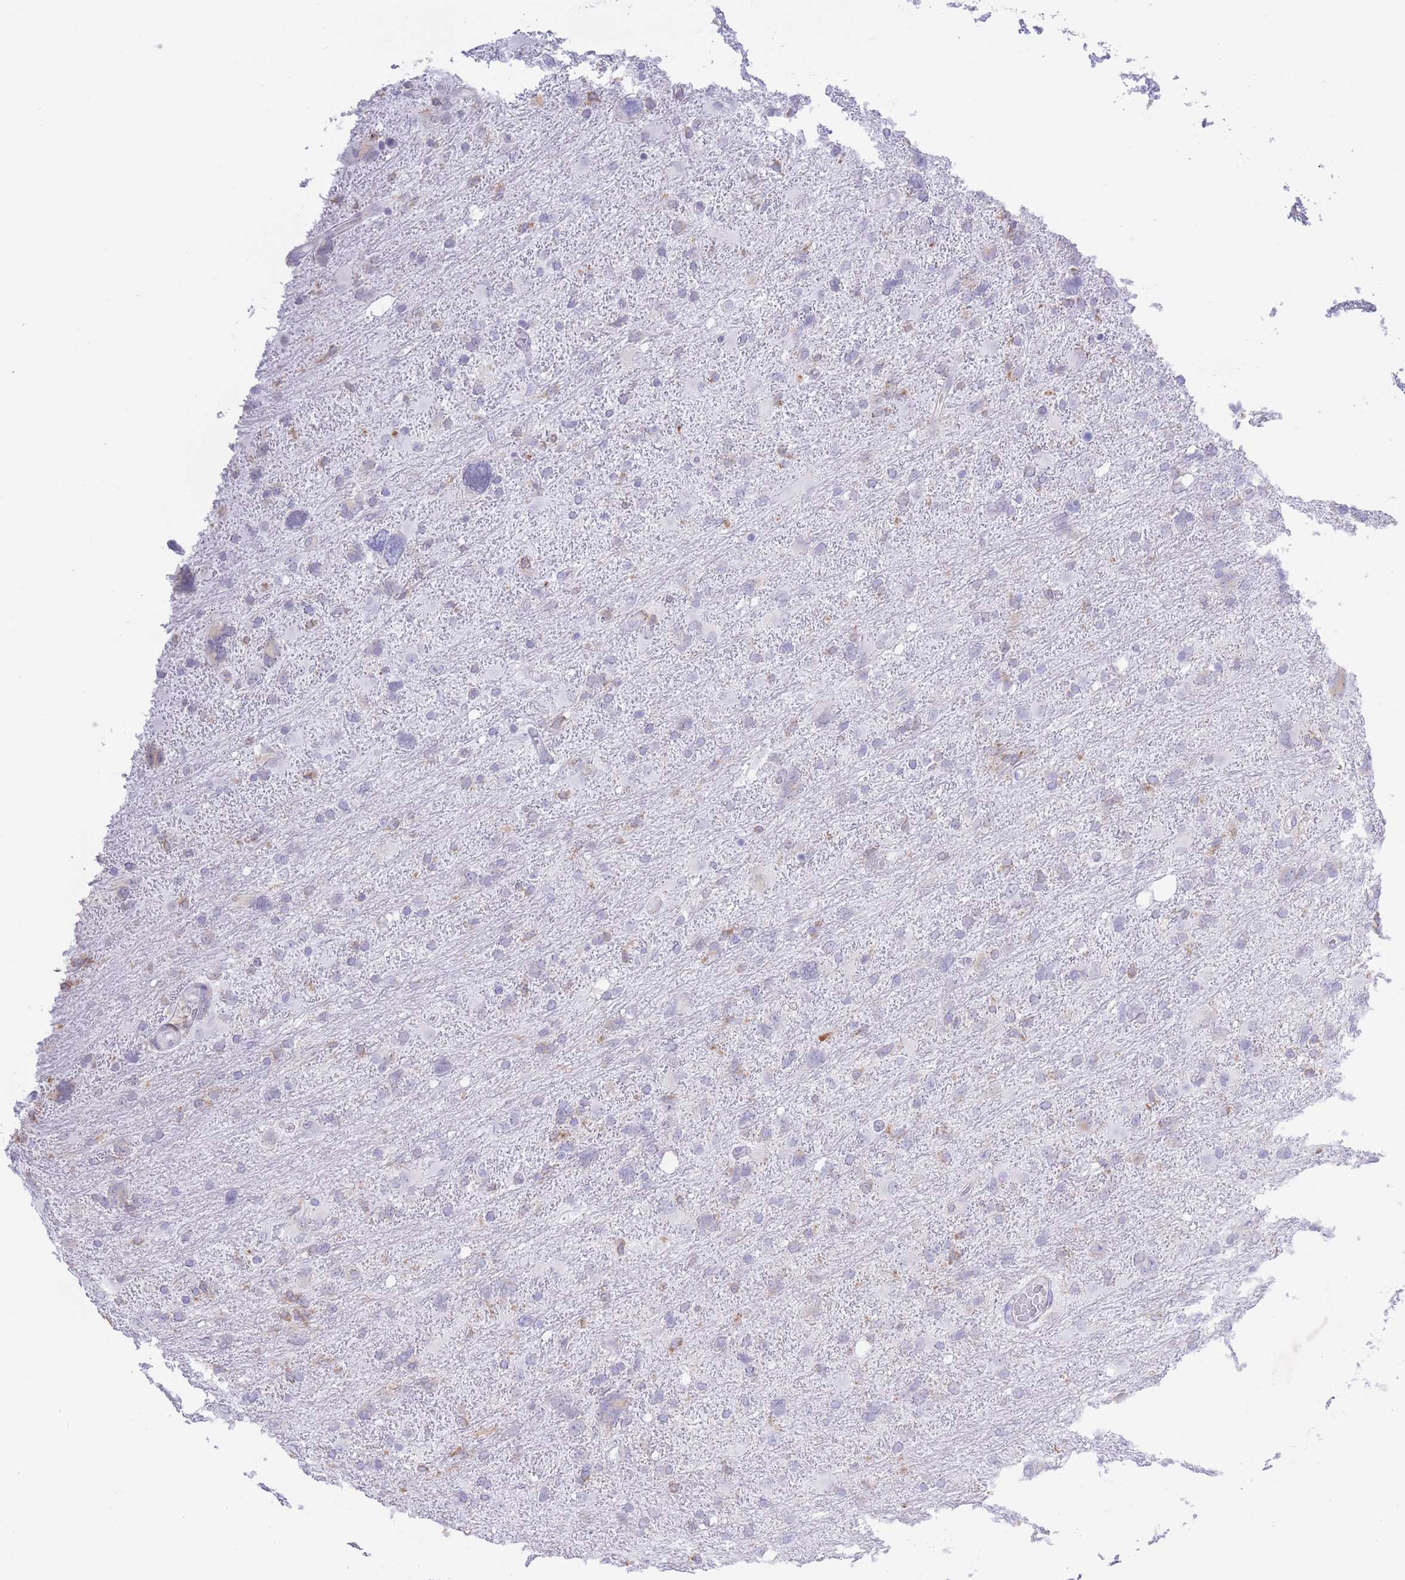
{"staining": {"intensity": "negative", "quantity": "none", "location": "none"}, "tissue": "glioma", "cell_type": "Tumor cells", "image_type": "cancer", "snomed": [{"axis": "morphology", "description": "Glioma, malignant, High grade"}, {"axis": "topography", "description": "Brain"}], "caption": "Immunohistochemistry (IHC) of glioma exhibits no staining in tumor cells.", "gene": "MYDGF", "patient": {"sex": "male", "age": 61}}